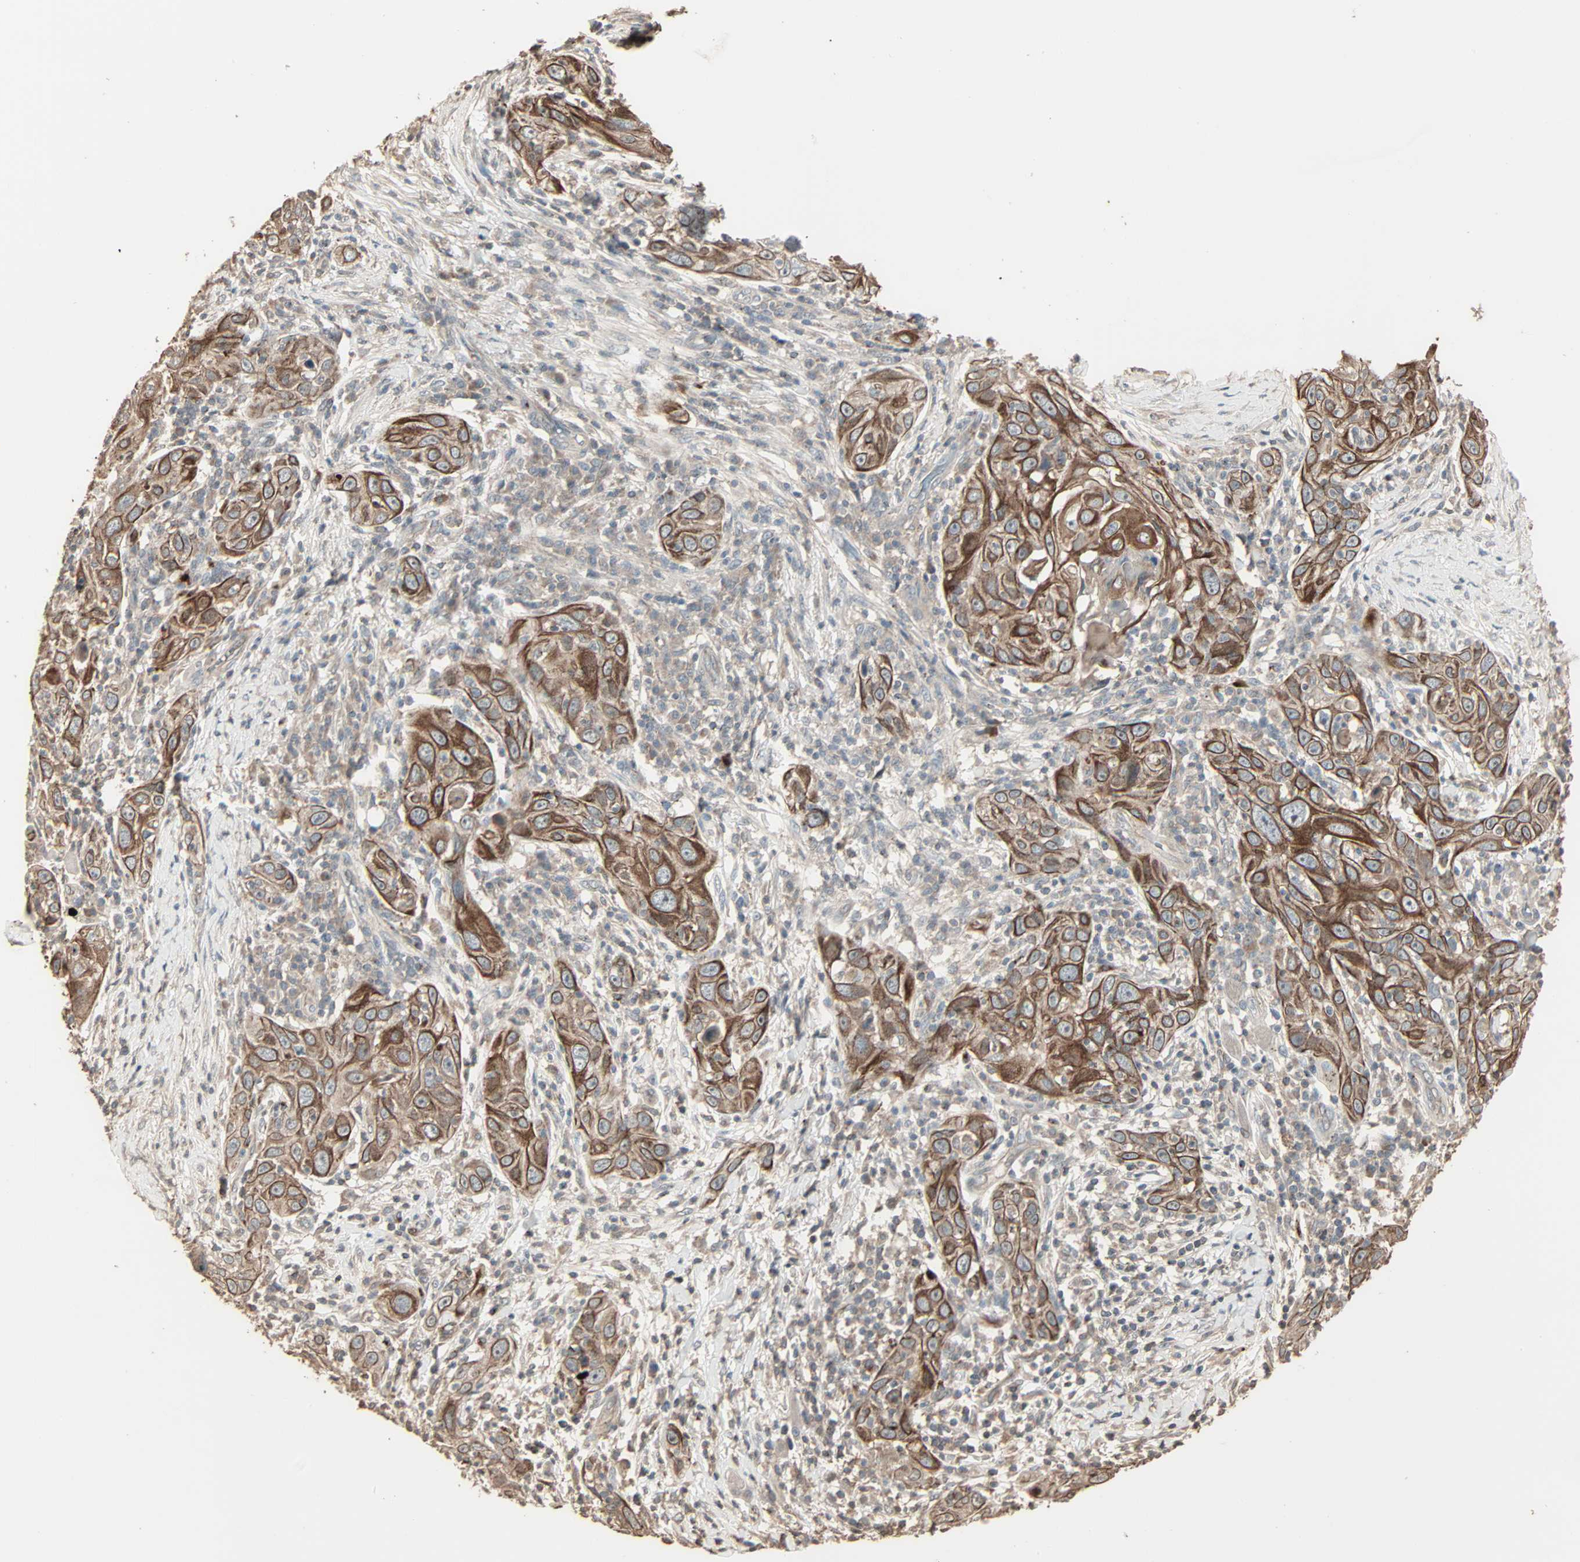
{"staining": {"intensity": "strong", "quantity": ">75%", "location": "cytoplasmic/membranous"}, "tissue": "skin cancer", "cell_type": "Tumor cells", "image_type": "cancer", "snomed": [{"axis": "morphology", "description": "Squamous cell carcinoma, NOS"}, {"axis": "topography", "description": "Skin"}], "caption": "Squamous cell carcinoma (skin) stained with DAB (3,3'-diaminobenzidine) IHC displays high levels of strong cytoplasmic/membranous positivity in about >75% of tumor cells. Using DAB (brown) and hematoxylin (blue) stains, captured at high magnification using brightfield microscopy.", "gene": "CALCRL", "patient": {"sex": "female", "age": 88}}